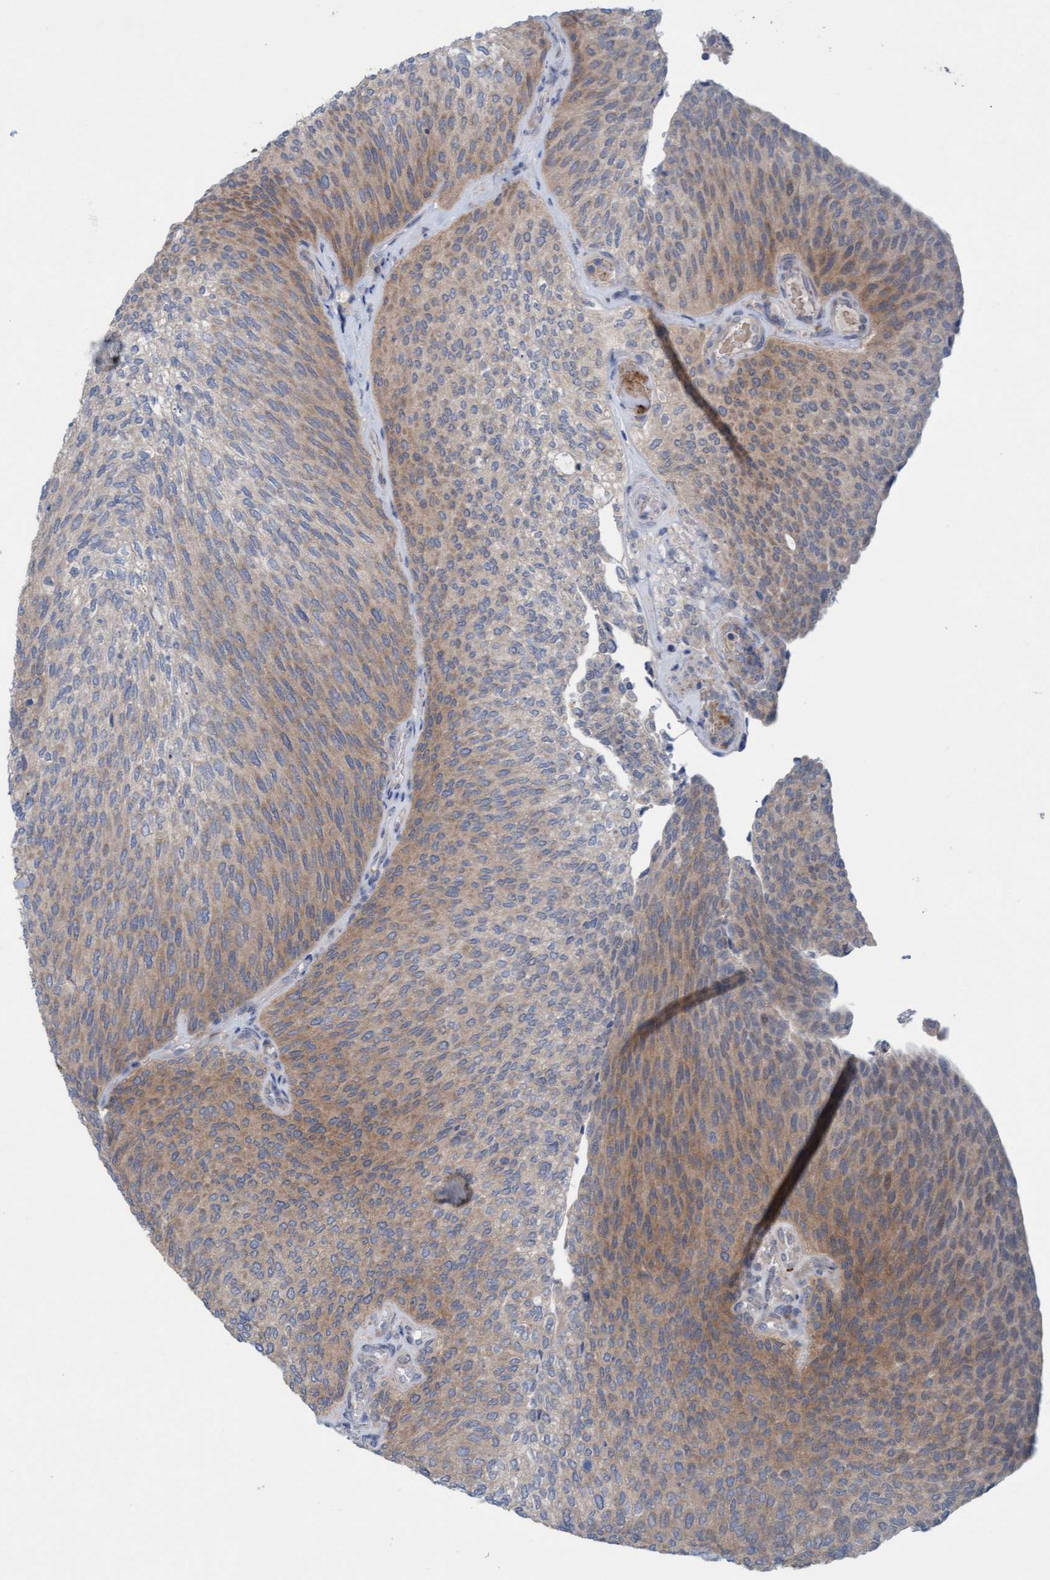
{"staining": {"intensity": "moderate", "quantity": "<25%", "location": "cytoplasmic/membranous"}, "tissue": "urothelial cancer", "cell_type": "Tumor cells", "image_type": "cancer", "snomed": [{"axis": "morphology", "description": "Urothelial carcinoma, Low grade"}, {"axis": "topography", "description": "Urinary bladder"}], "caption": "Low-grade urothelial carcinoma tissue demonstrates moderate cytoplasmic/membranous expression in approximately <25% of tumor cells, visualized by immunohistochemistry.", "gene": "KLHL25", "patient": {"sex": "female", "age": 79}}